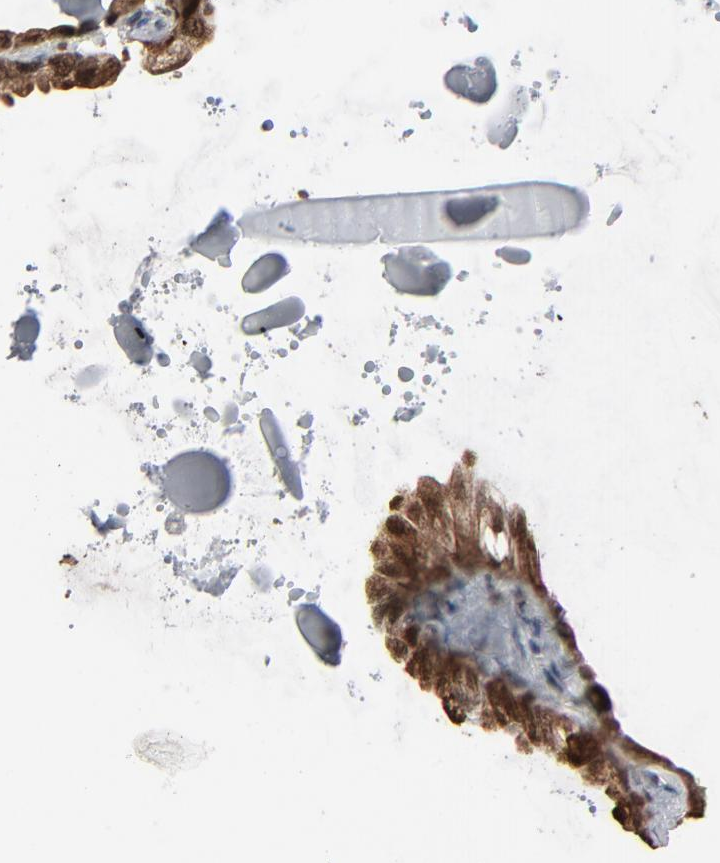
{"staining": {"intensity": "strong", "quantity": ">75%", "location": "nuclear"}, "tissue": "seminal vesicle", "cell_type": "Glandular cells", "image_type": "normal", "snomed": [{"axis": "morphology", "description": "Normal tissue, NOS"}, {"axis": "morphology", "description": "Inflammation, NOS"}, {"axis": "topography", "description": "Urinary bladder"}, {"axis": "topography", "description": "Prostate"}, {"axis": "topography", "description": "Seminal veicle"}], "caption": "Normal seminal vesicle shows strong nuclear staining in about >75% of glandular cells, visualized by immunohistochemistry.", "gene": "RPS6KA3", "patient": {"sex": "male", "age": 82}}